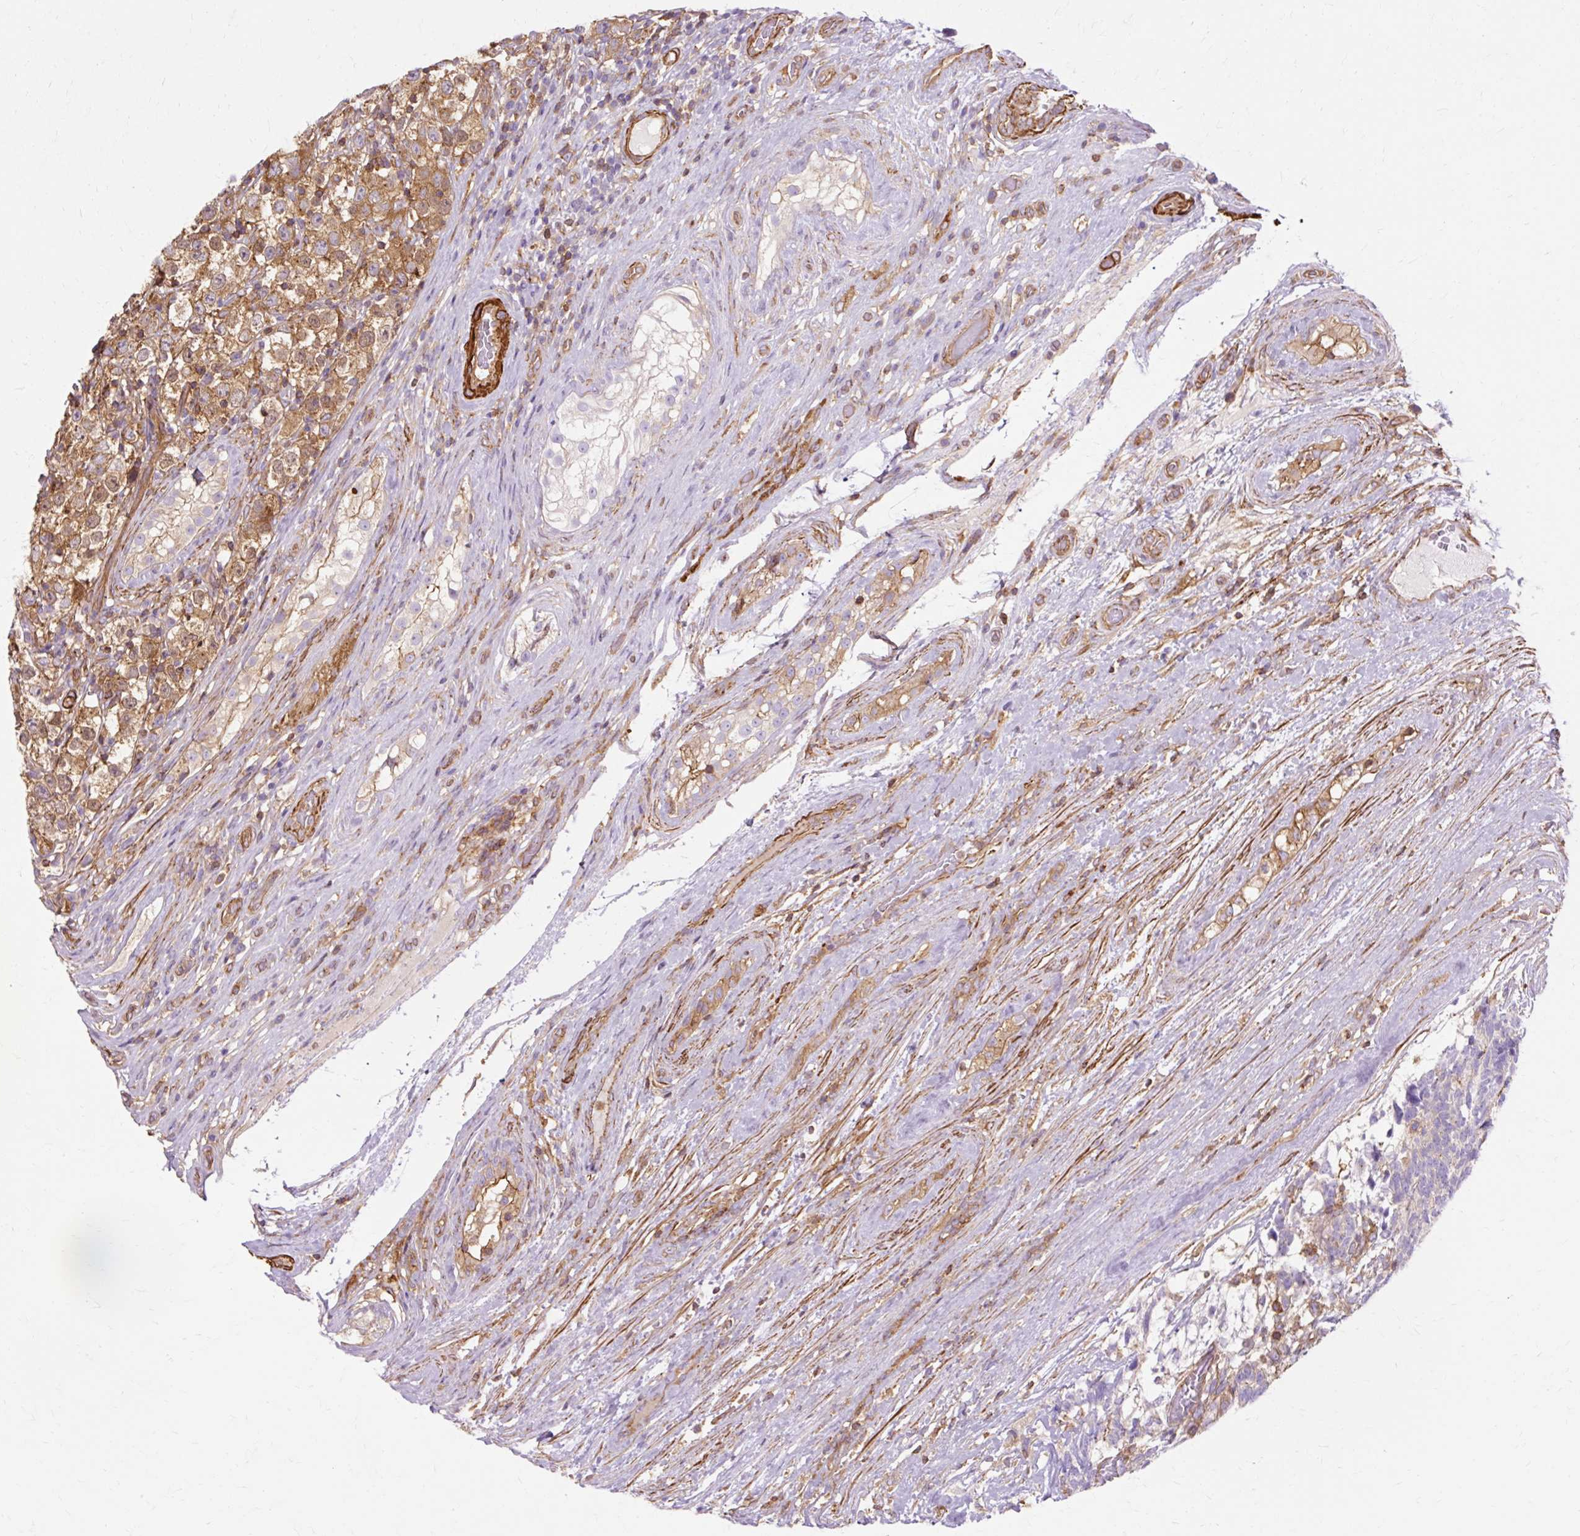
{"staining": {"intensity": "moderate", "quantity": ">75%", "location": "cytoplasmic/membranous"}, "tissue": "testis cancer", "cell_type": "Tumor cells", "image_type": "cancer", "snomed": [{"axis": "morphology", "description": "Seminoma, NOS"}, {"axis": "morphology", "description": "Carcinoma, Embryonal, NOS"}, {"axis": "topography", "description": "Testis"}], "caption": "An IHC photomicrograph of neoplastic tissue is shown. Protein staining in brown shows moderate cytoplasmic/membranous positivity in seminoma (testis) within tumor cells.", "gene": "TBC1D2B", "patient": {"sex": "male", "age": 41}}